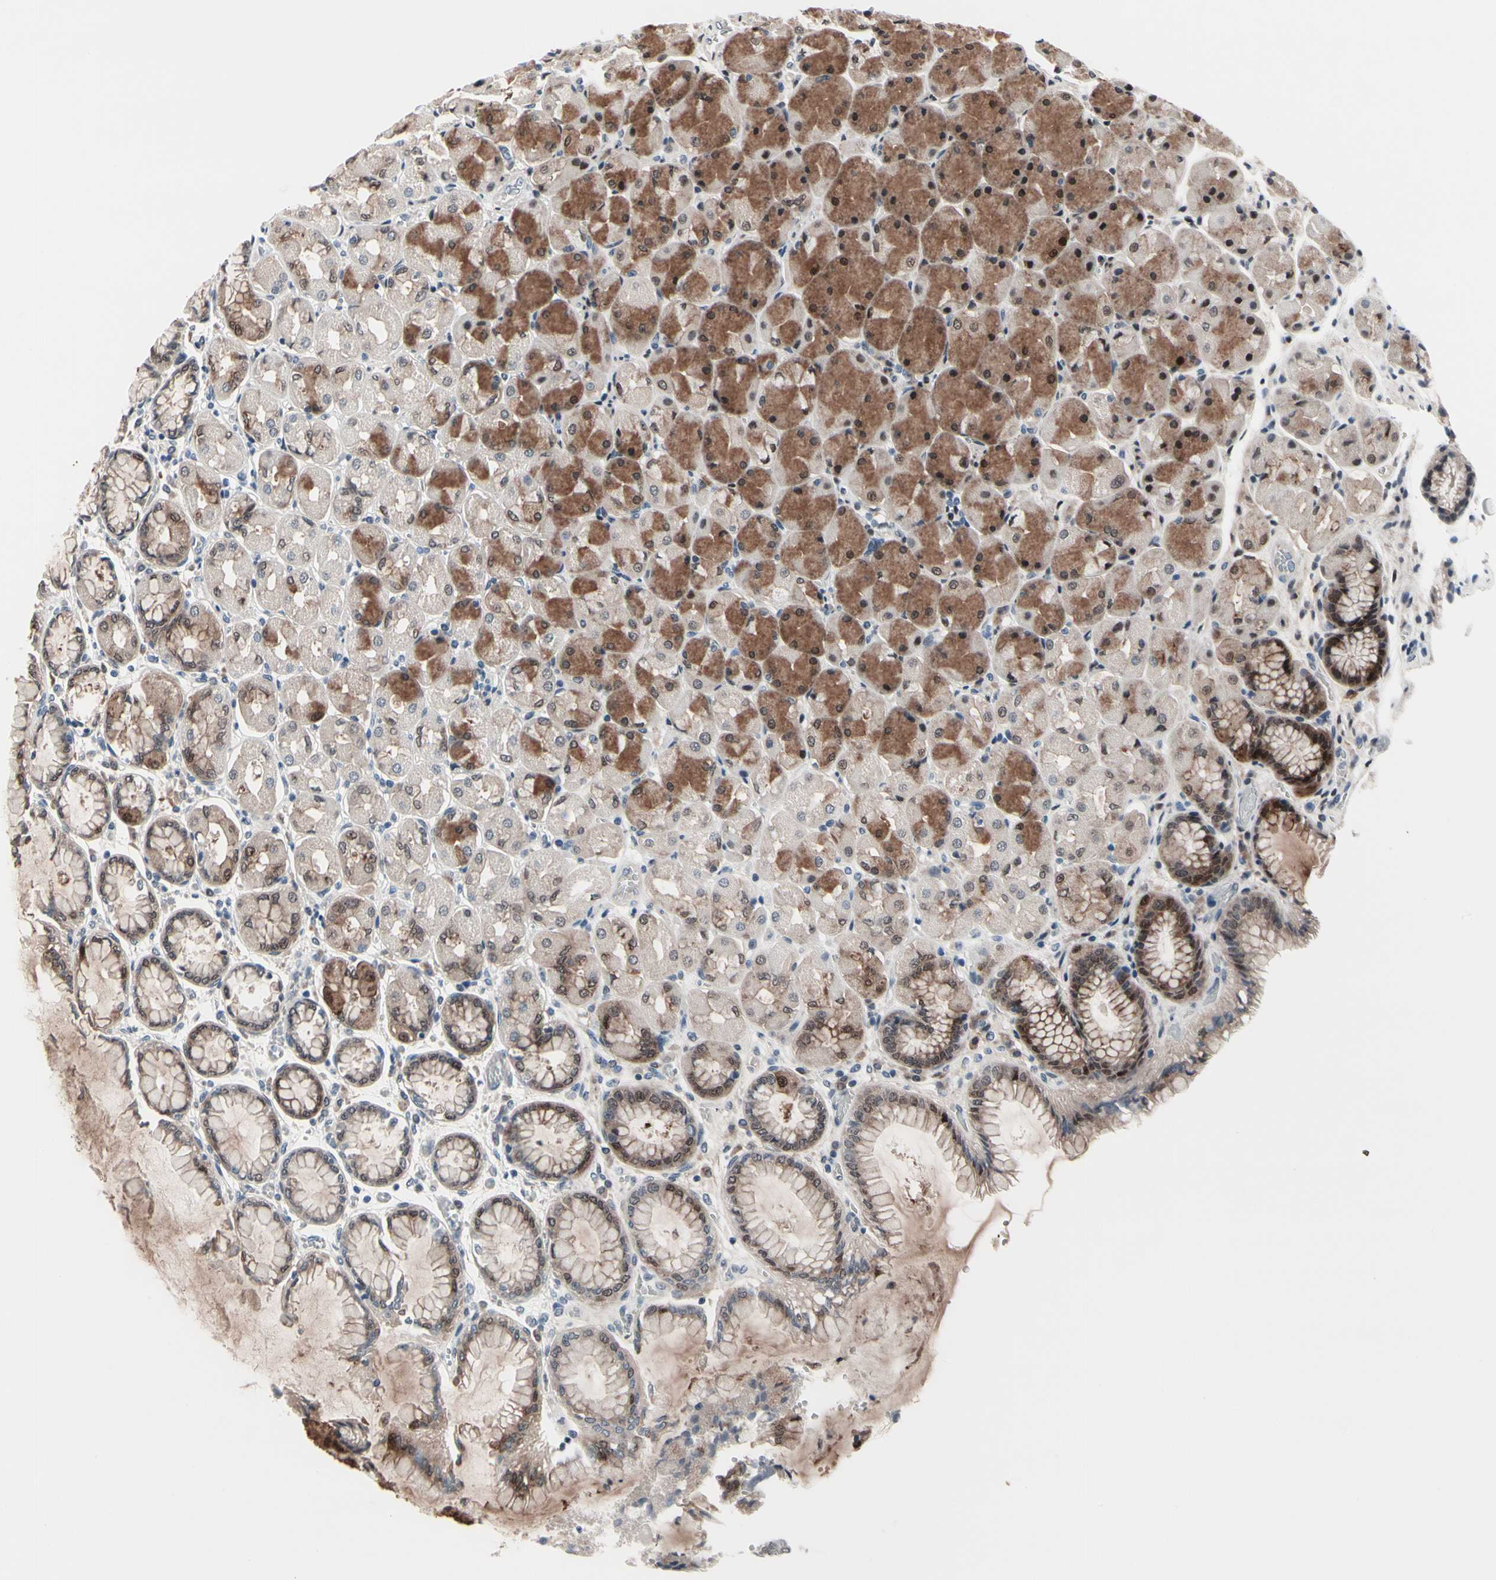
{"staining": {"intensity": "strong", "quantity": ">75%", "location": "cytoplasmic/membranous,nuclear"}, "tissue": "stomach", "cell_type": "Glandular cells", "image_type": "normal", "snomed": [{"axis": "morphology", "description": "Normal tissue, NOS"}, {"axis": "topography", "description": "Stomach, upper"}], "caption": "An image of human stomach stained for a protein displays strong cytoplasmic/membranous,nuclear brown staining in glandular cells.", "gene": "TXN", "patient": {"sex": "female", "age": 56}}